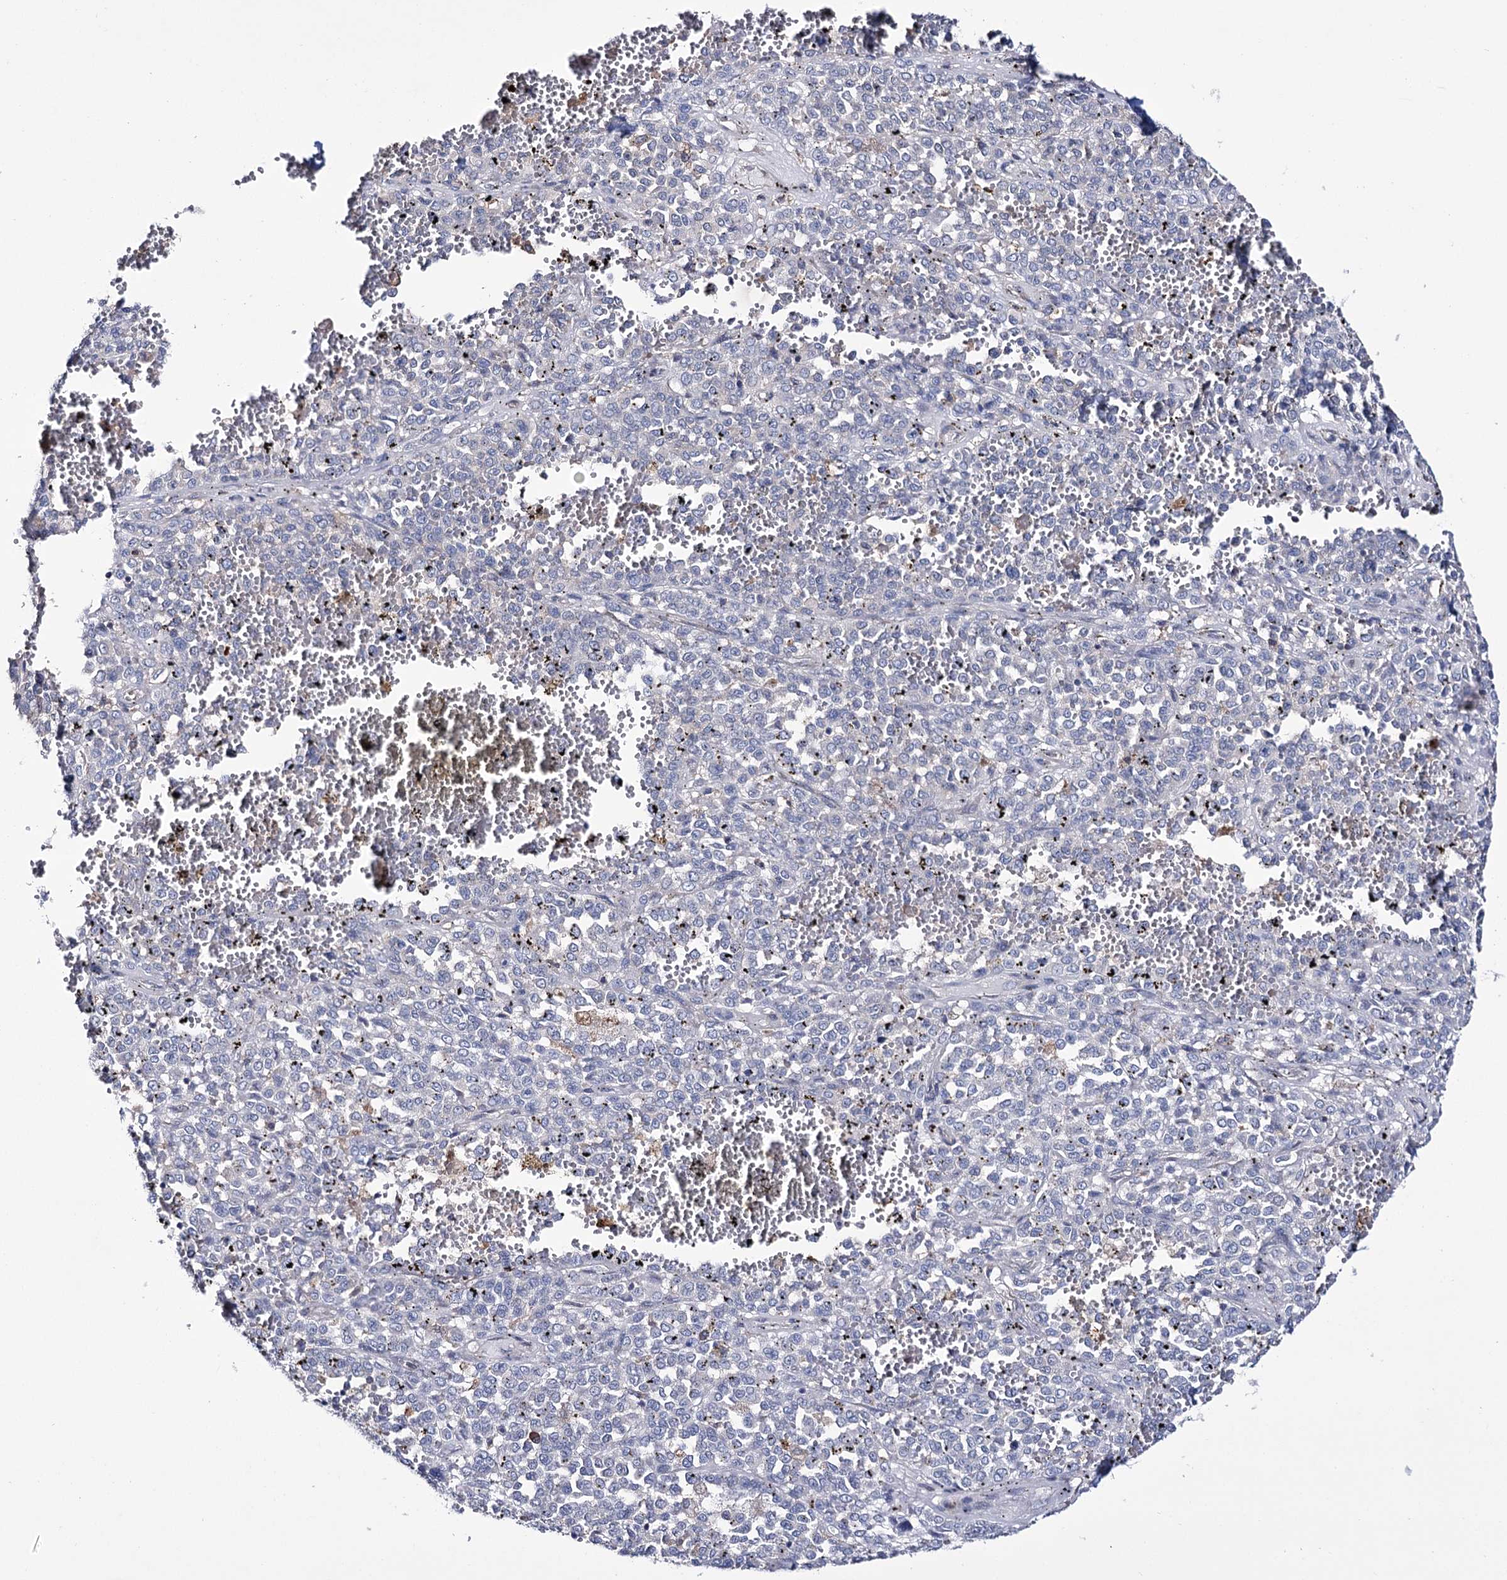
{"staining": {"intensity": "negative", "quantity": "none", "location": "none"}, "tissue": "melanoma", "cell_type": "Tumor cells", "image_type": "cancer", "snomed": [{"axis": "morphology", "description": "Malignant melanoma, Metastatic site"}, {"axis": "topography", "description": "Pancreas"}], "caption": "Melanoma stained for a protein using IHC displays no staining tumor cells.", "gene": "PTER", "patient": {"sex": "female", "age": 30}}